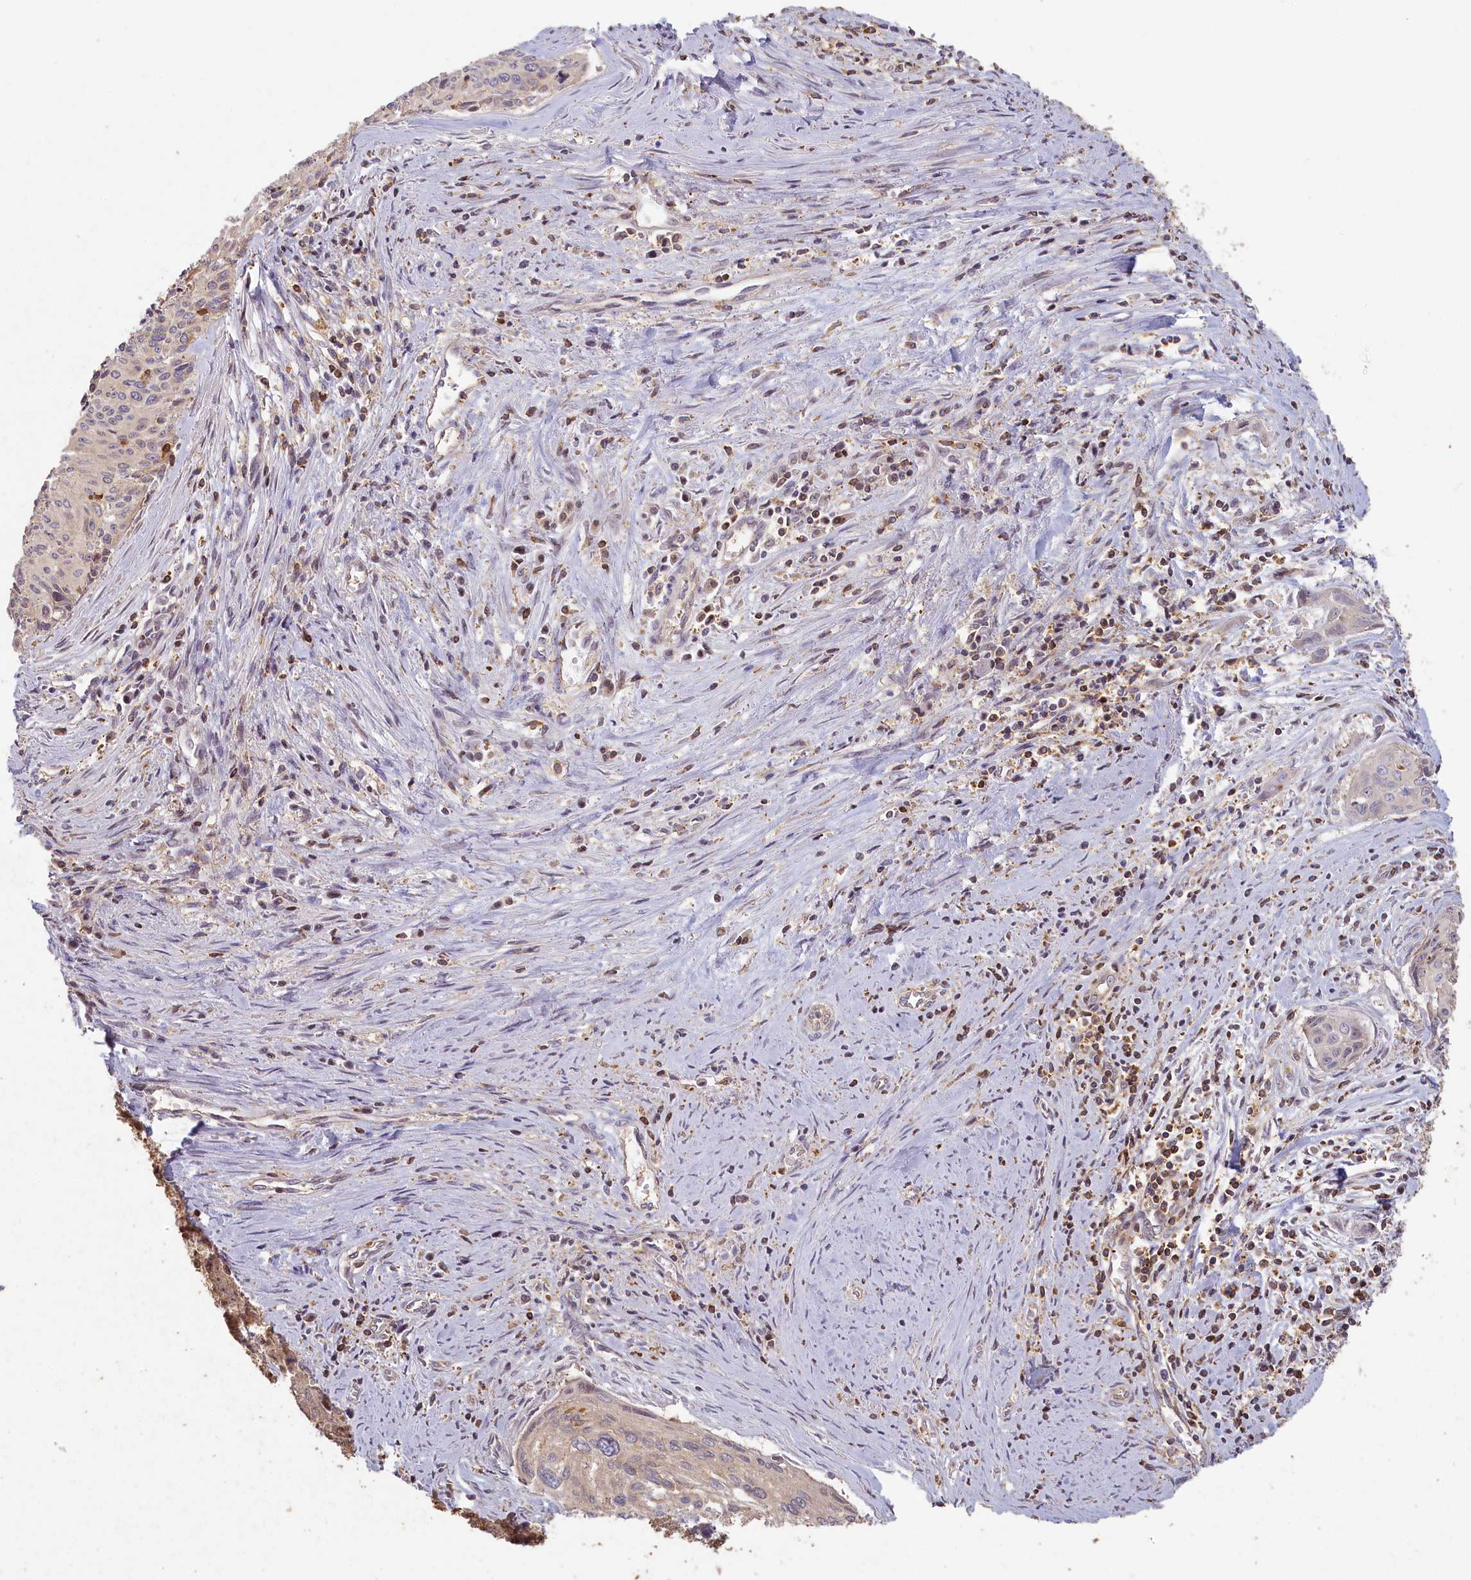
{"staining": {"intensity": "weak", "quantity": "<25%", "location": "cytoplasmic/membranous"}, "tissue": "cervical cancer", "cell_type": "Tumor cells", "image_type": "cancer", "snomed": [{"axis": "morphology", "description": "Squamous cell carcinoma, NOS"}, {"axis": "topography", "description": "Cervix"}], "caption": "IHC of human cervical squamous cell carcinoma displays no staining in tumor cells. The staining is performed using DAB brown chromogen with nuclei counter-stained in using hematoxylin.", "gene": "MADD", "patient": {"sex": "female", "age": 55}}